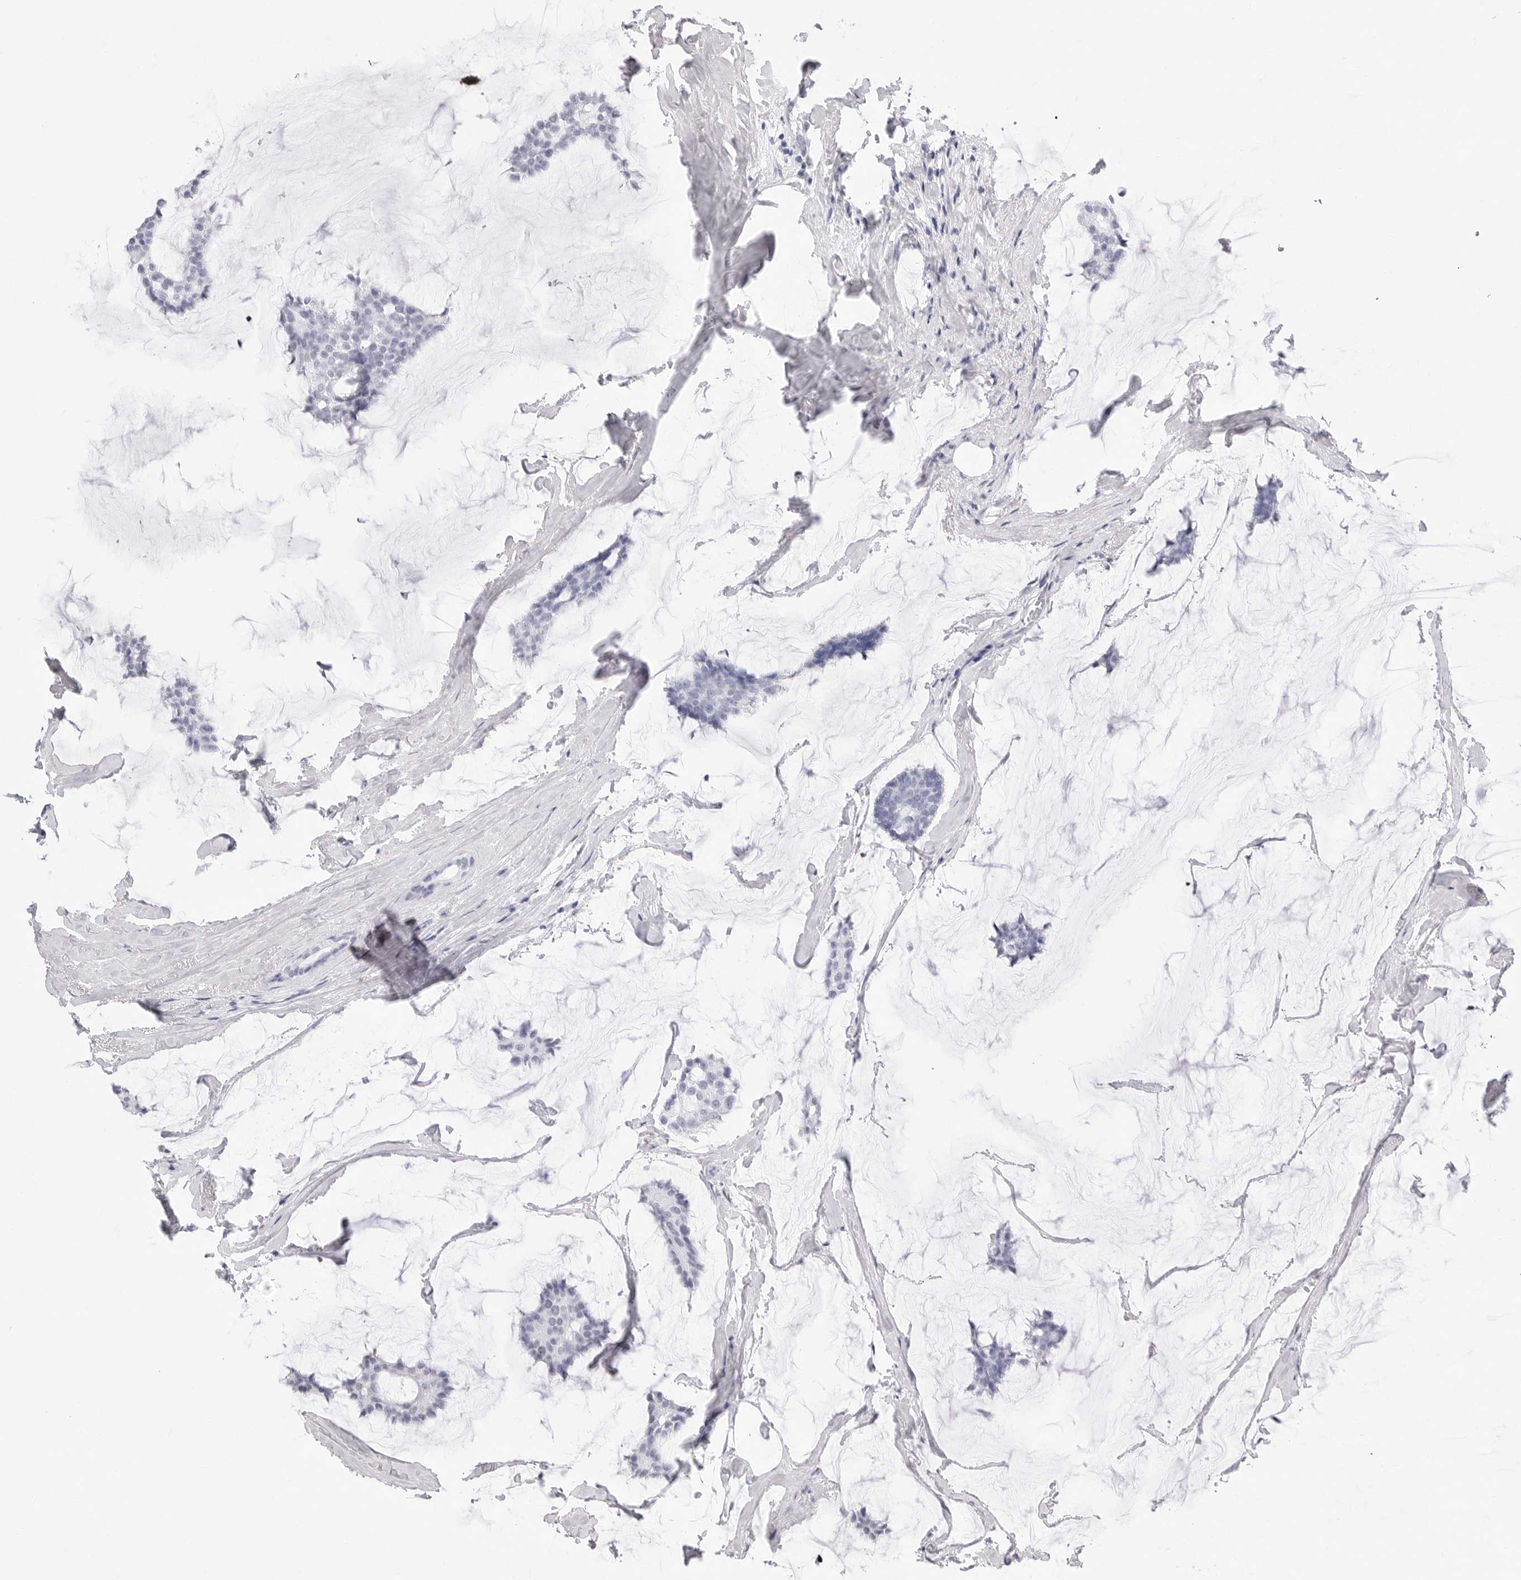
{"staining": {"intensity": "negative", "quantity": "none", "location": "none"}, "tissue": "breast cancer", "cell_type": "Tumor cells", "image_type": "cancer", "snomed": [{"axis": "morphology", "description": "Duct carcinoma"}, {"axis": "topography", "description": "Breast"}], "caption": "This is an IHC image of breast intraductal carcinoma. There is no positivity in tumor cells.", "gene": "NASP", "patient": {"sex": "female", "age": 93}}